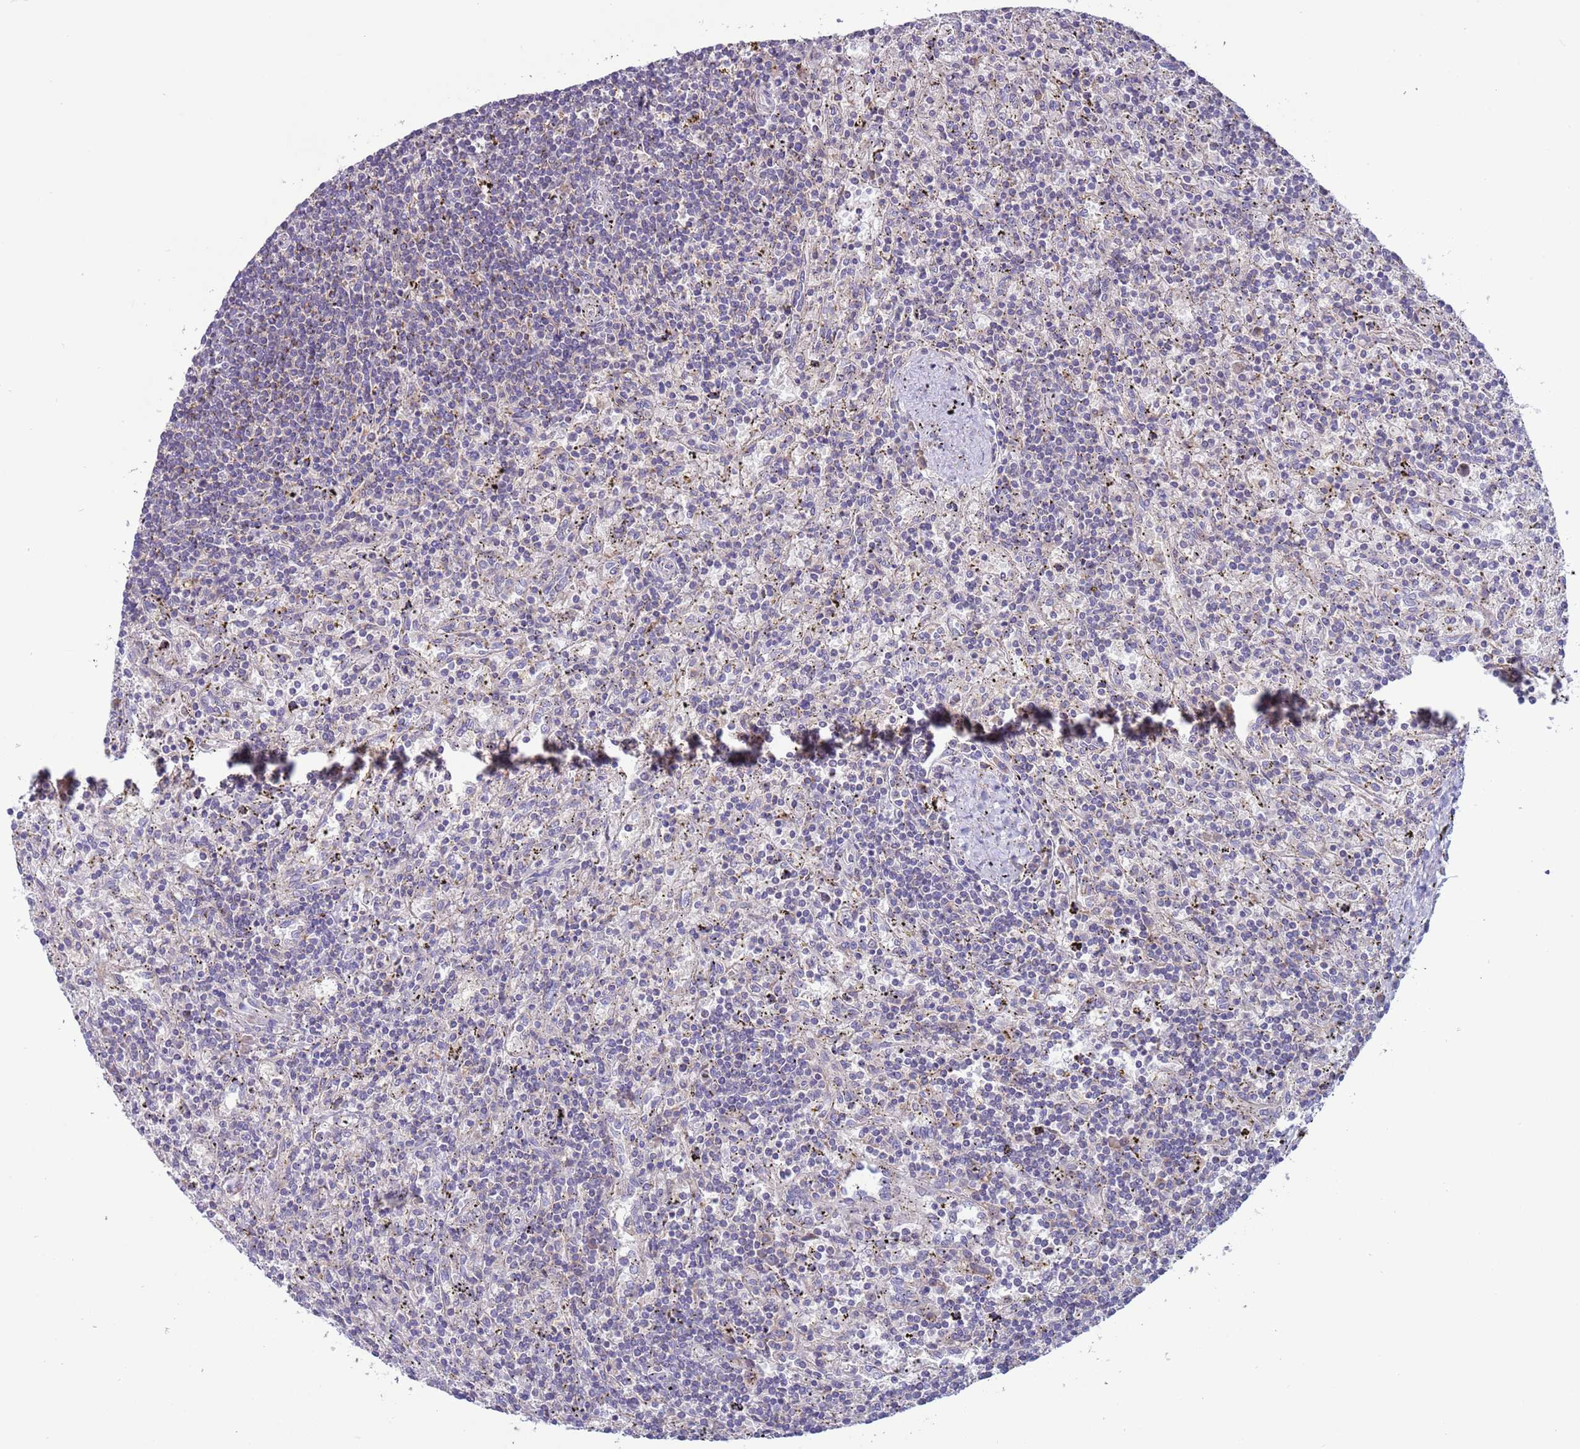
{"staining": {"intensity": "negative", "quantity": "none", "location": "none"}, "tissue": "lymphoma", "cell_type": "Tumor cells", "image_type": "cancer", "snomed": [{"axis": "morphology", "description": "Malignant lymphoma, non-Hodgkin's type, Low grade"}, {"axis": "topography", "description": "Spleen"}], "caption": "Human malignant lymphoma, non-Hodgkin's type (low-grade) stained for a protein using immunohistochemistry displays no positivity in tumor cells.", "gene": "UQCRQ", "patient": {"sex": "male", "age": 76}}